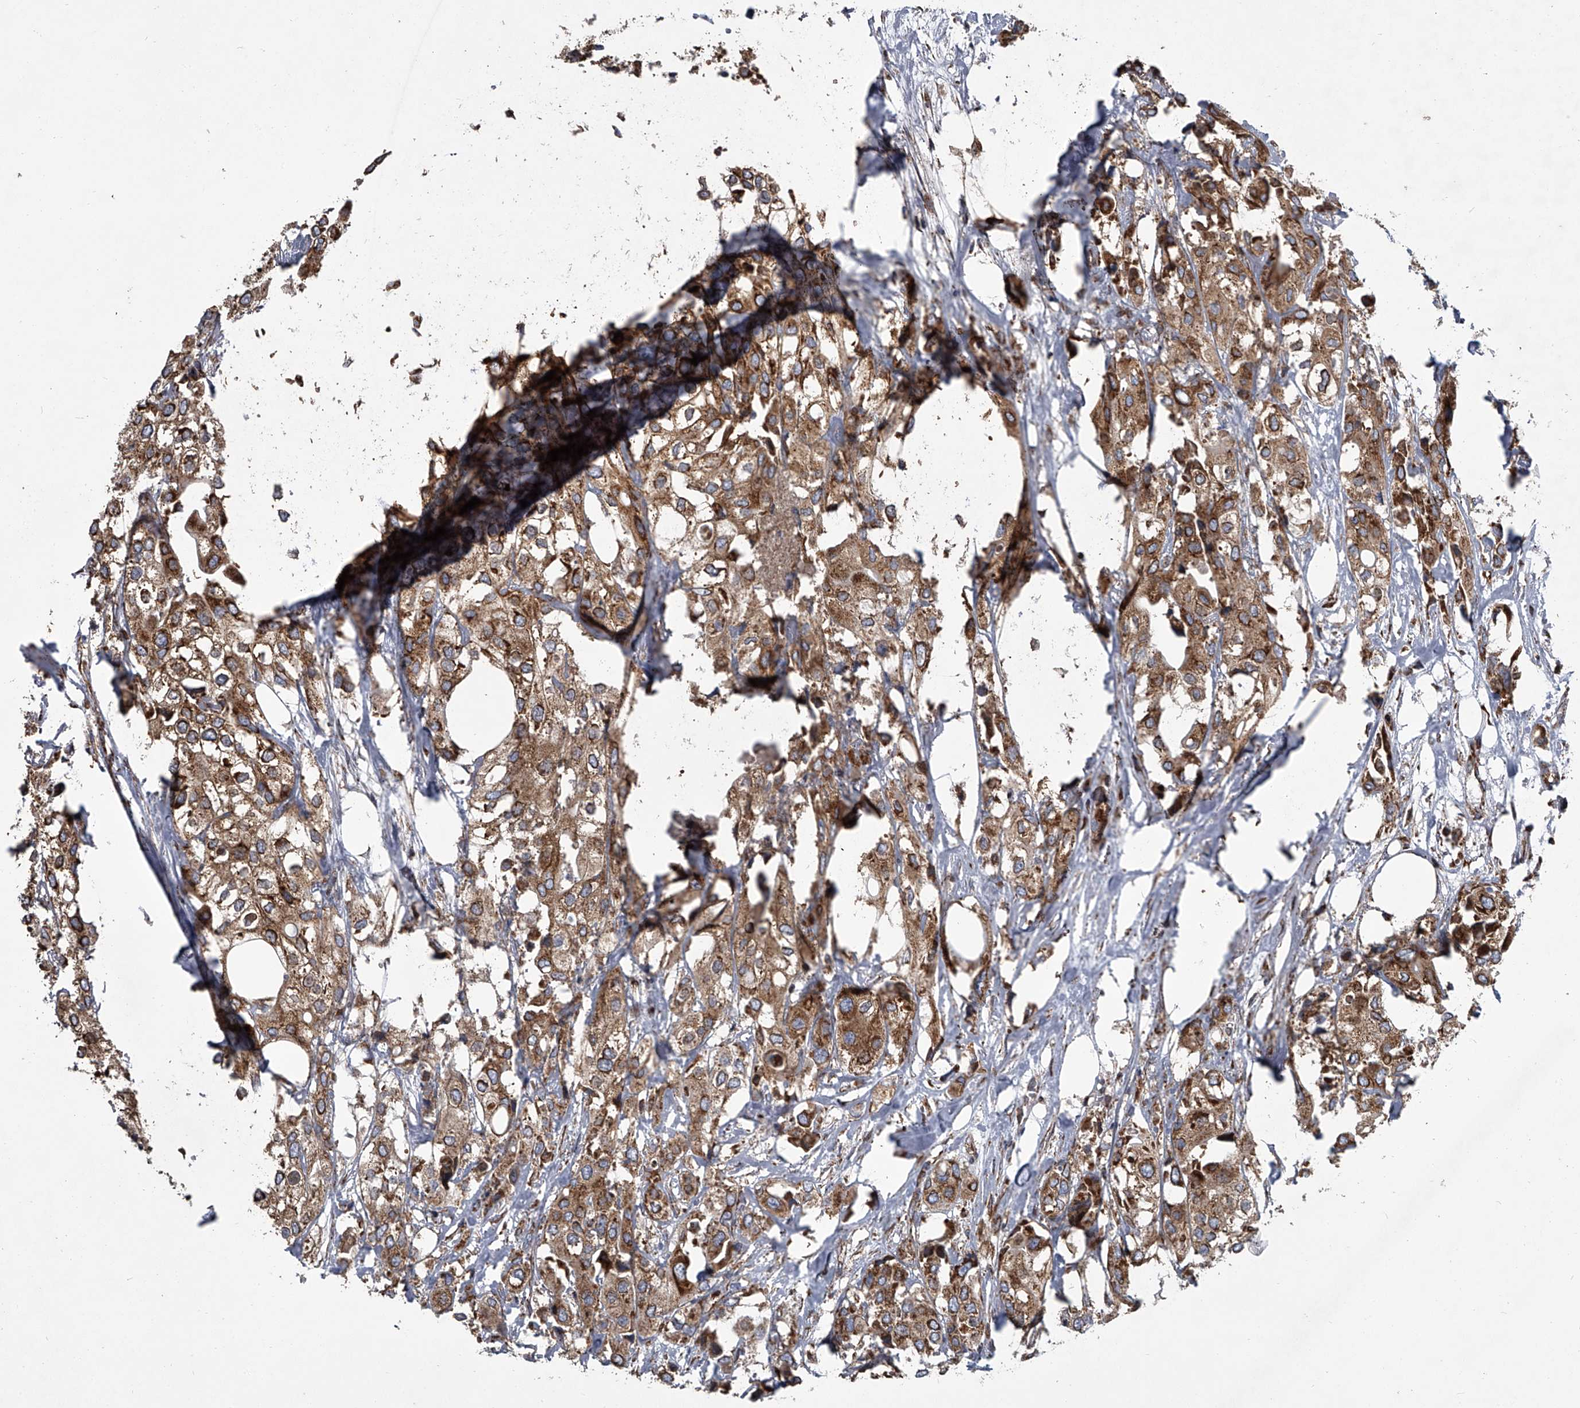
{"staining": {"intensity": "moderate", "quantity": ">75%", "location": "cytoplasmic/membranous"}, "tissue": "urothelial cancer", "cell_type": "Tumor cells", "image_type": "cancer", "snomed": [{"axis": "morphology", "description": "Urothelial carcinoma, High grade"}, {"axis": "topography", "description": "Urinary bladder"}], "caption": "Protein staining of urothelial cancer tissue exhibits moderate cytoplasmic/membranous positivity in approximately >75% of tumor cells.", "gene": "ZC3H15", "patient": {"sex": "male", "age": 64}}